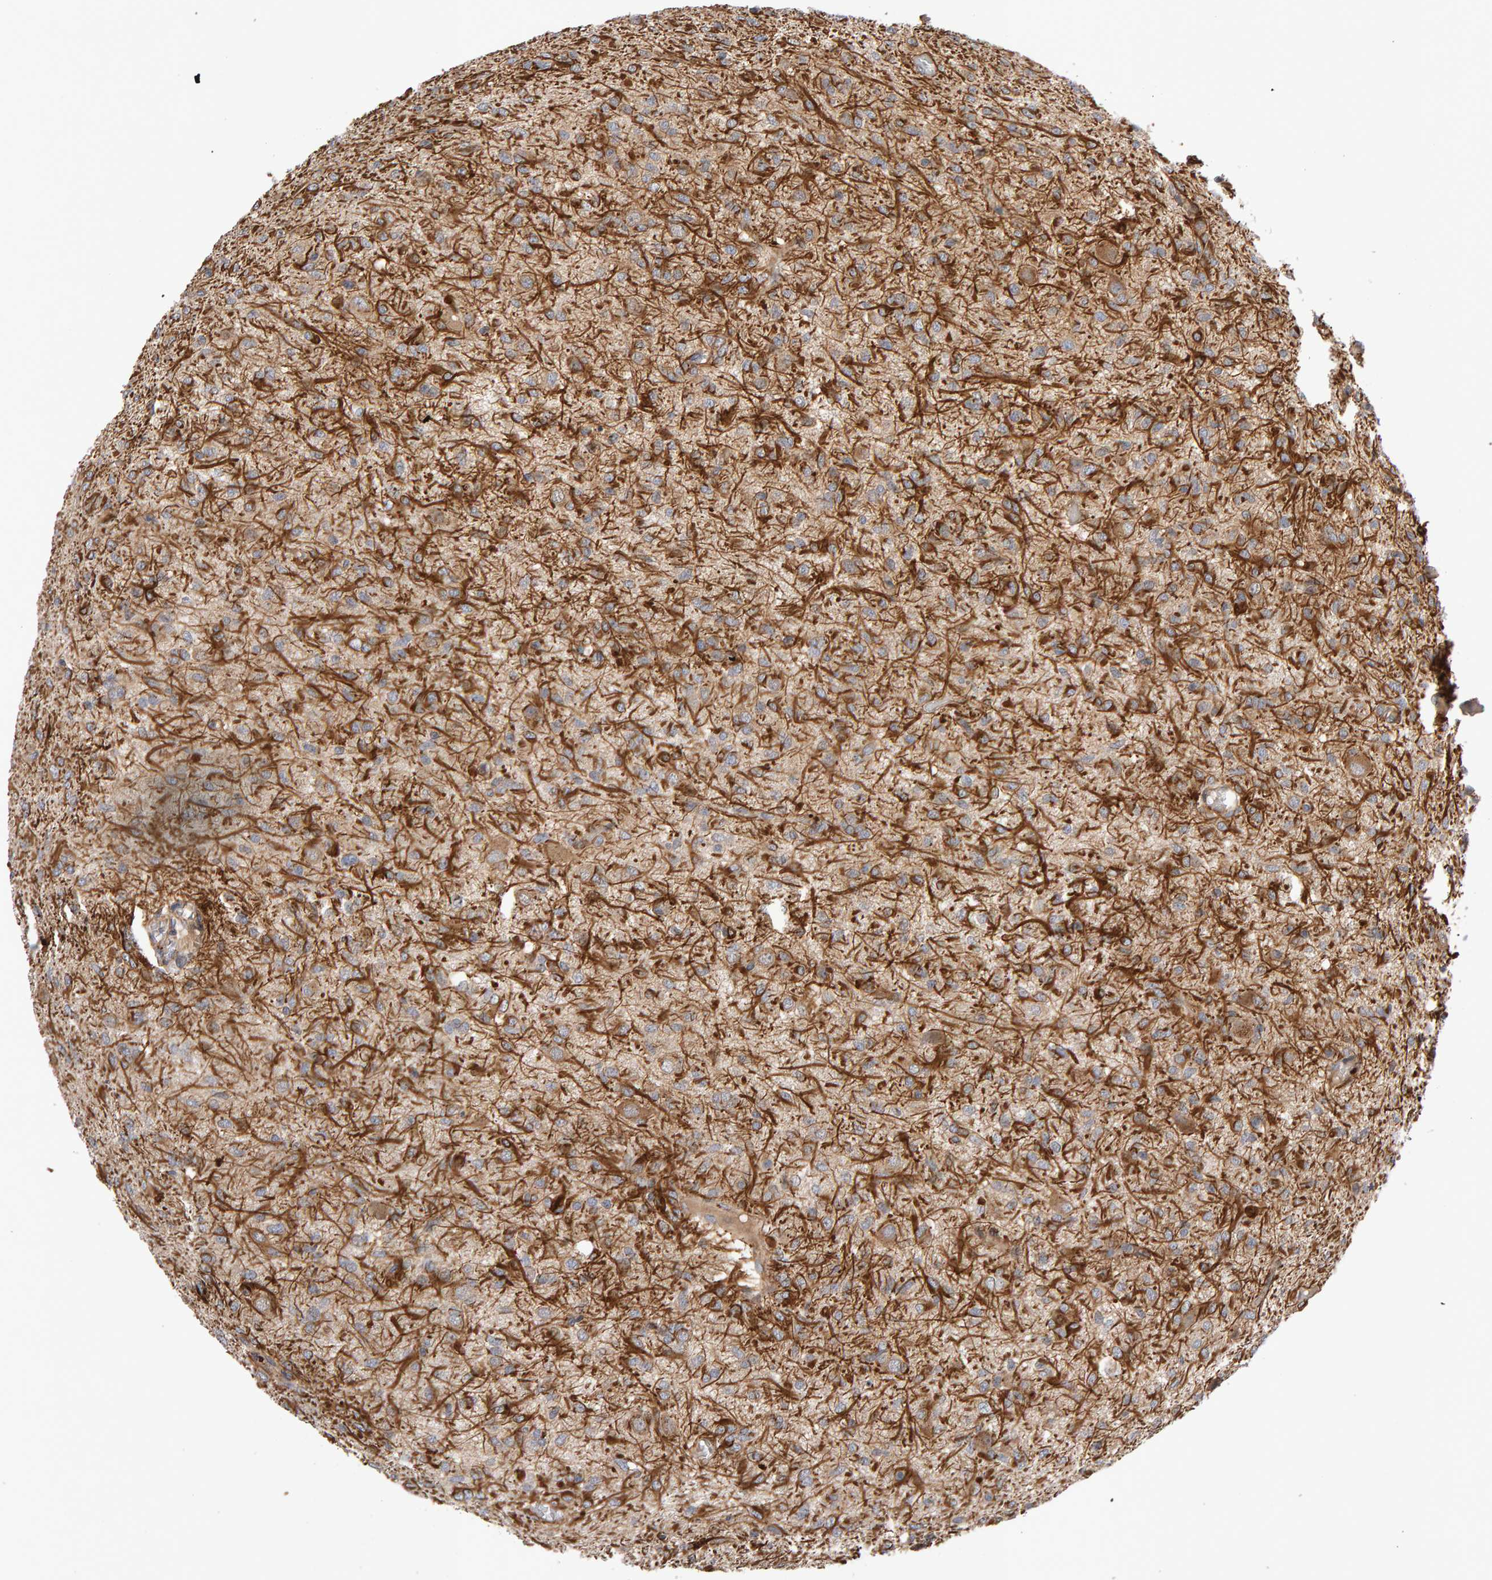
{"staining": {"intensity": "weak", "quantity": ">75%", "location": "cytoplasmic/membranous"}, "tissue": "glioma", "cell_type": "Tumor cells", "image_type": "cancer", "snomed": [{"axis": "morphology", "description": "Glioma, malignant, High grade"}, {"axis": "topography", "description": "Brain"}], "caption": "Human glioma stained with a brown dye exhibits weak cytoplasmic/membranous positive expression in about >75% of tumor cells.", "gene": "RNF19A", "patient": {"sex": "female", "age": 59}}